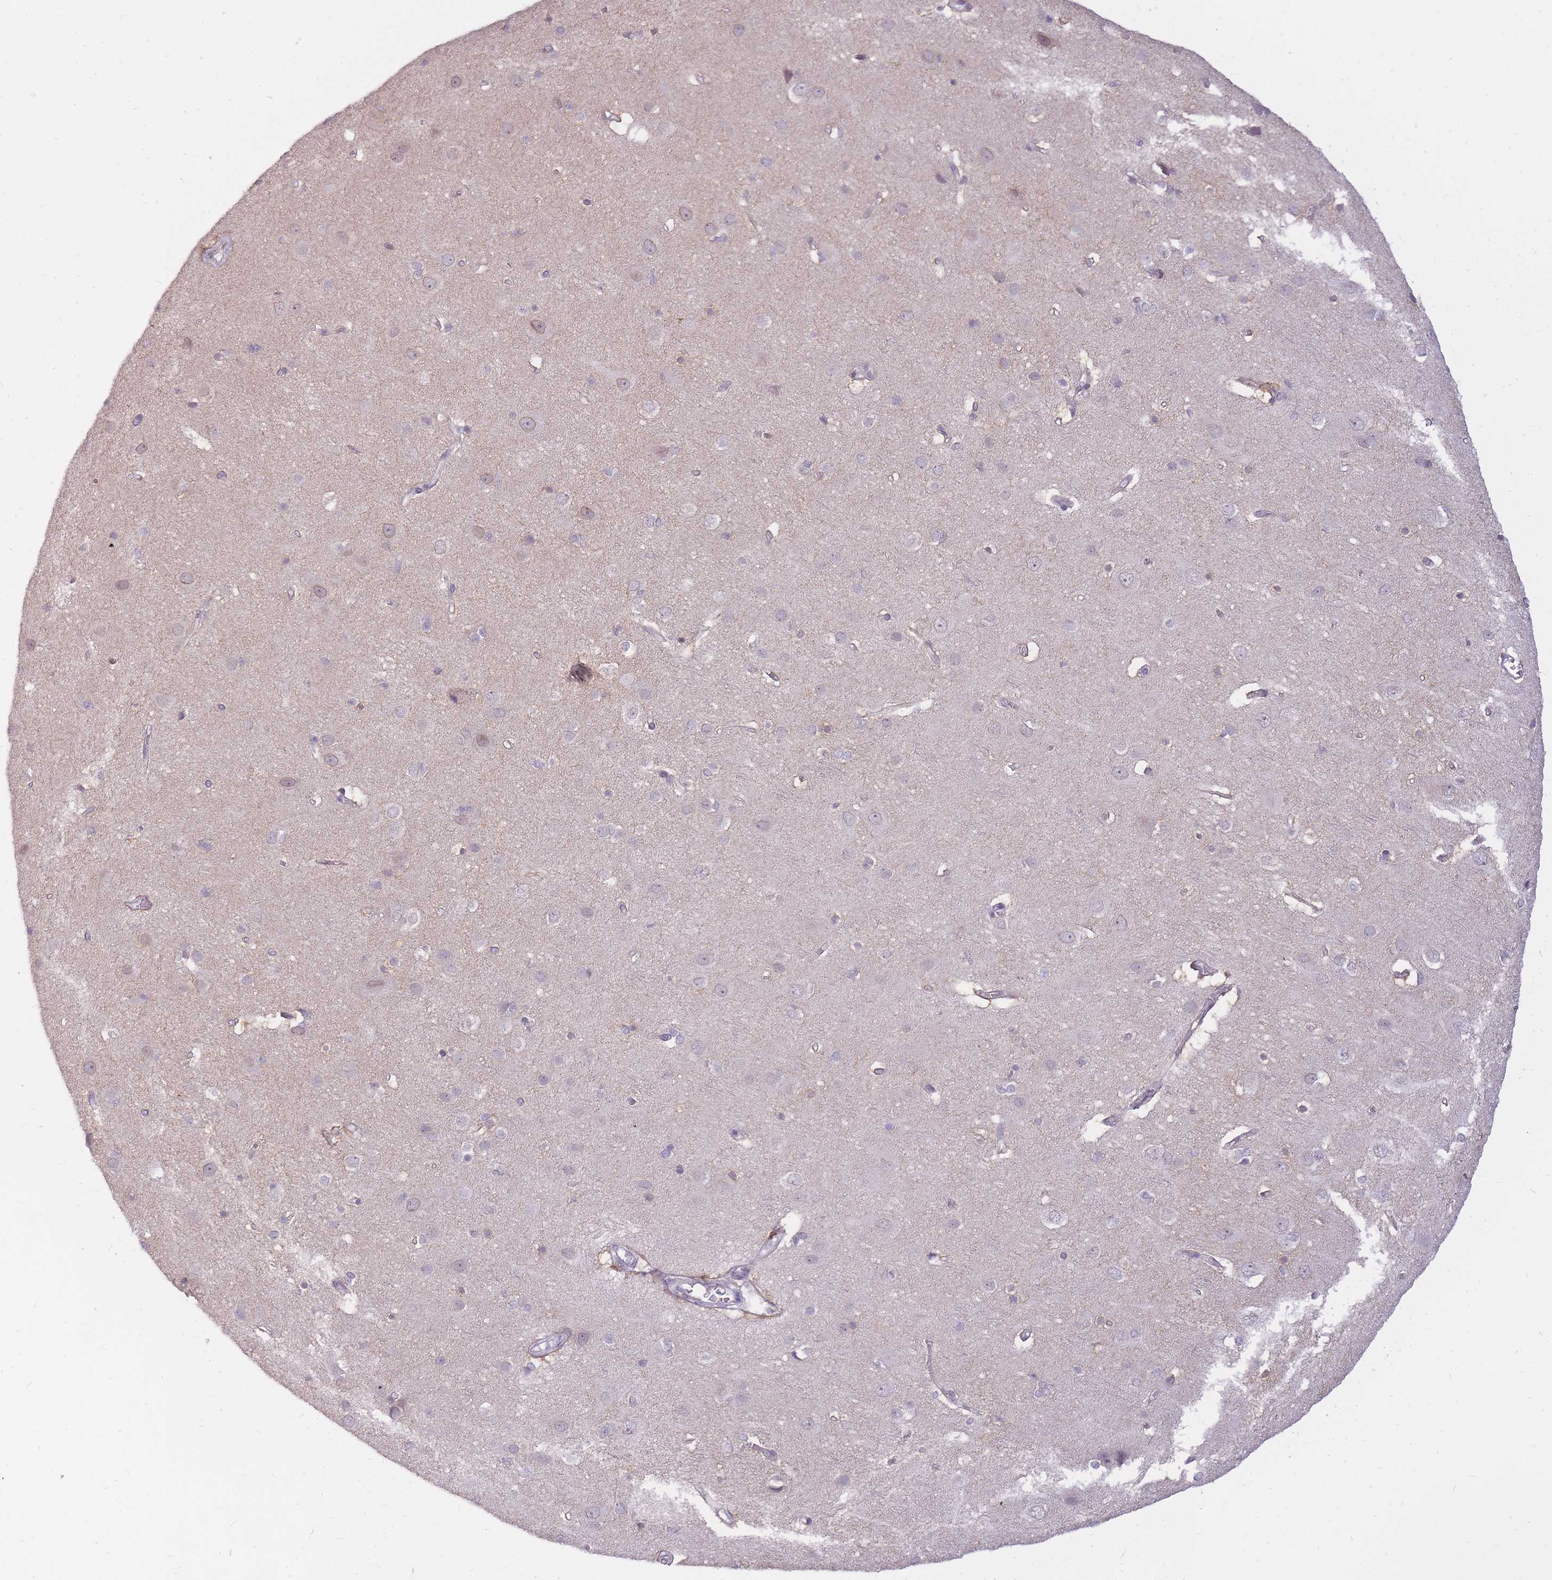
{"staining": {"intensity": "weak", "quantity": ">75%", "location": "cytoplasmic/membranous"}, "tissue": "cerebral cortex", "cell_type": "Endothelial cells", "image_type": "normal", "snomed": [{"axis": "morphology", "description": "Normal tissue, NOS"}, {"axis": "topography", "description": "Cerebral cortex"}], "caption": "Protein expression analysis of benign cerebral cortex displays weak cytoplasmic/membranous positivity in approximately >75% of endothelial cells. (DAB IHC, brown staining for protein, blue staining for nuclei).", "gene": "POM121C", "patient": {"sex": "male", "age": 37}}